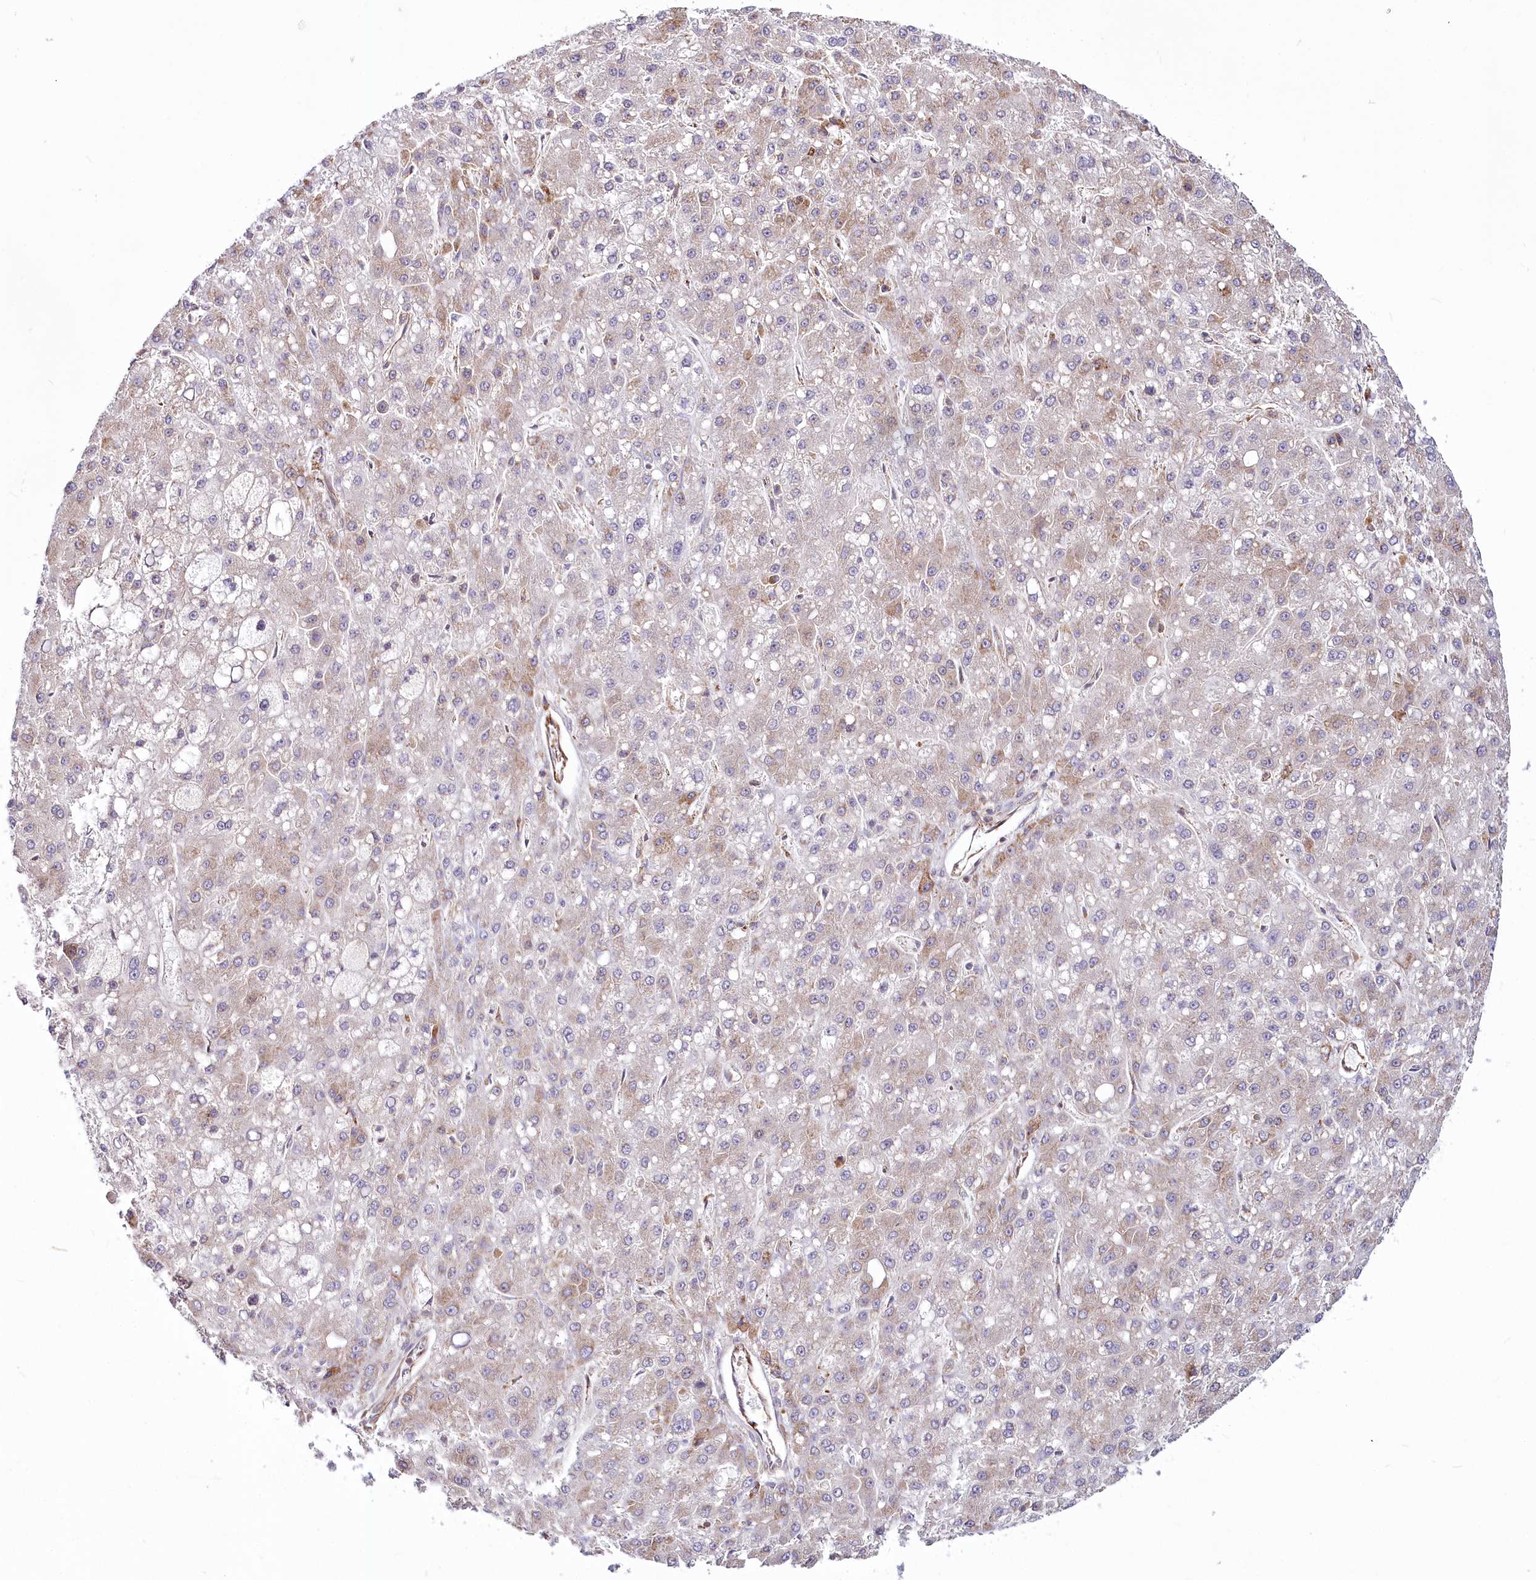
{"staining": {"intensity": "weak", "quantity": "25%-75%", "location": "cytoplasmic/membranous"}, "tissue": "liver cancer", "cell_type": "Tumor cells", "image_type": "cancer", "snomed": [{"axis": "morphology", "description": "Carcinoma, Hepatocellular, NOS"}, {"axis": "topography", "description": "Liver"}], "caption": "Immunohistochemistry of human liver cancer (hepatocellular carcinoma) shows low levels of weak cytoplasmic/membranous staining in approximately 25%-75% of tumor cells.", "gene": "POGLUT1", "patient": {"sex": "male", "age": 67}}